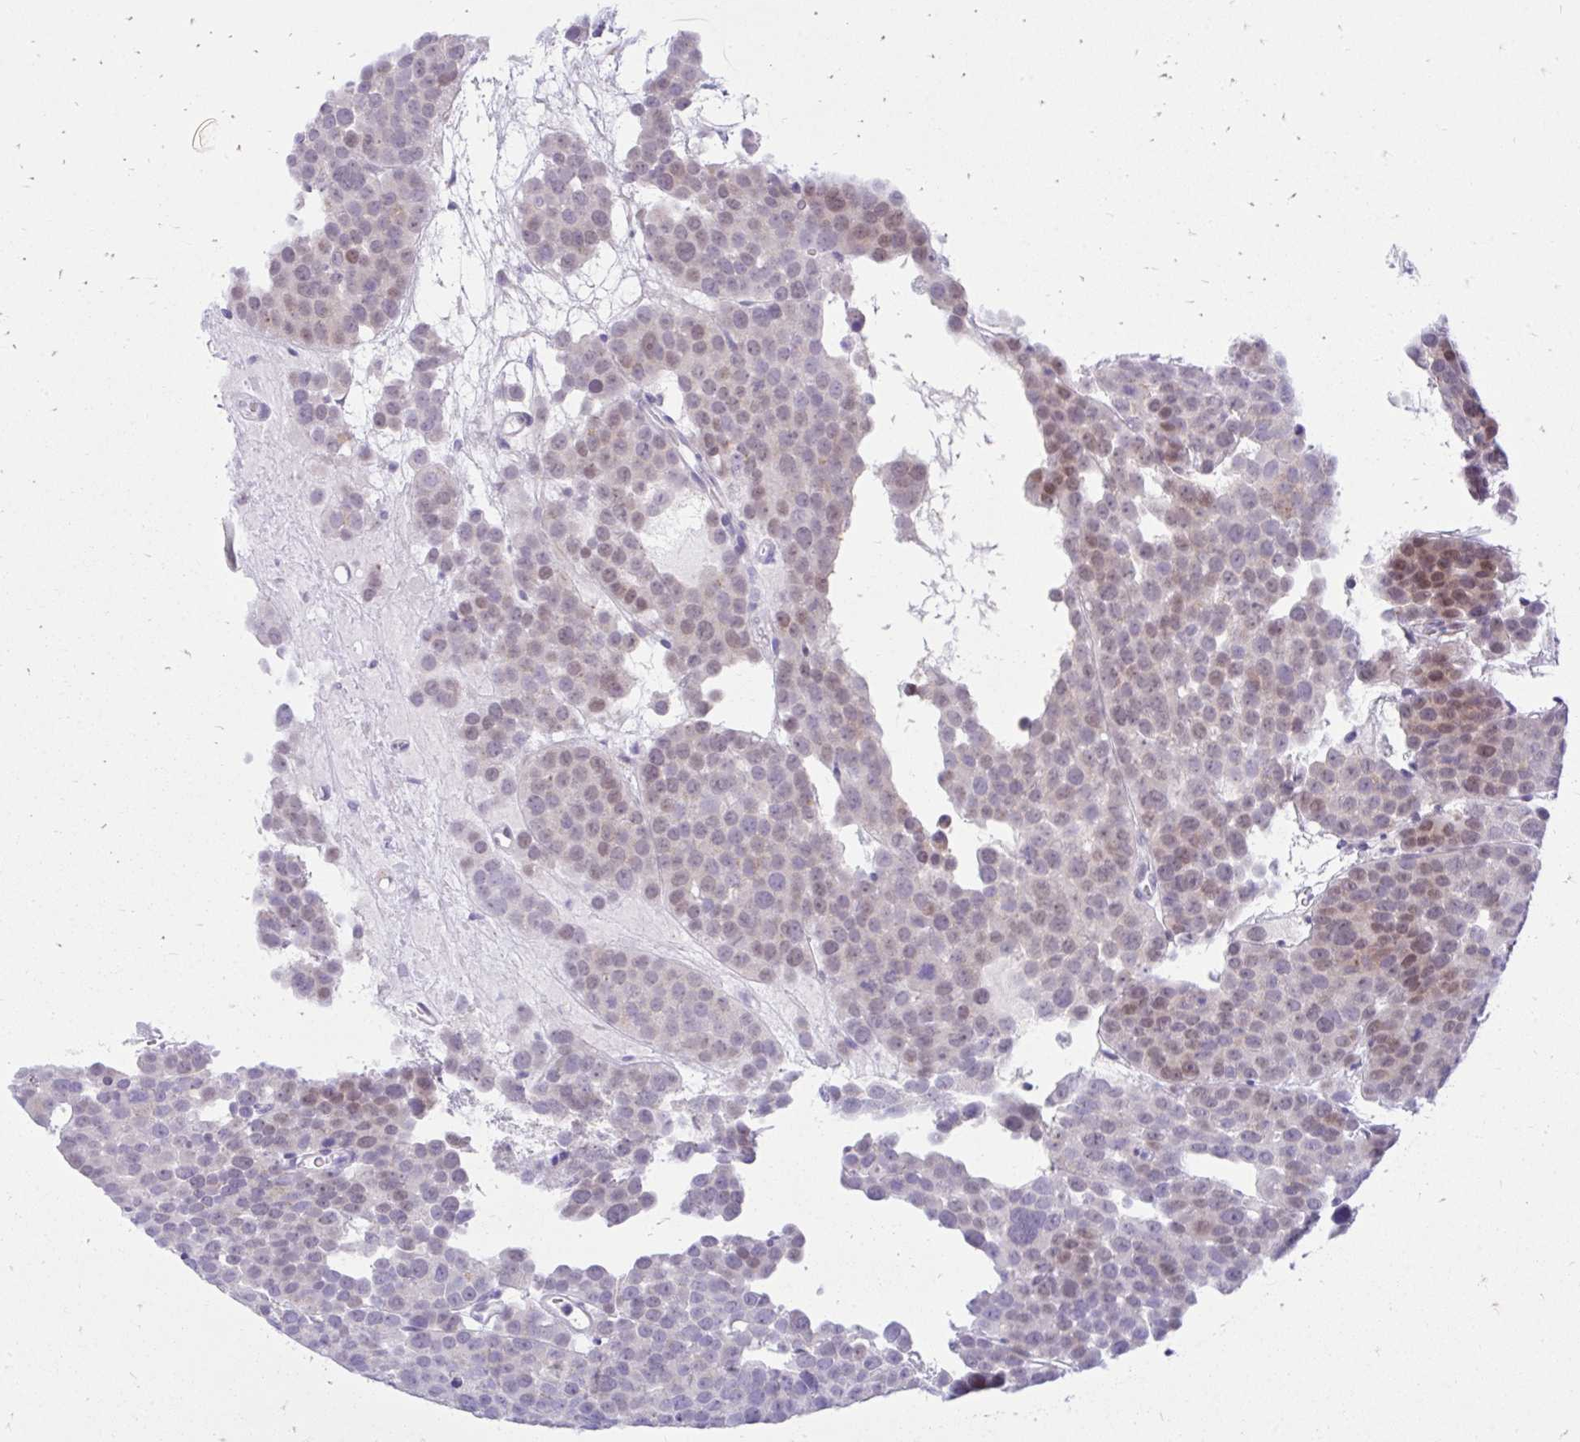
{"staining": {"intensity": "moderate", "quantity": "25%-75%", "location": "nuclear"}, "tissue": "testis cancer", "cell_type": "Tumor cells", "image_type": "cancer", "snomed": [{"axis": "morphology", "description": "Seminoma, NOS"}, {"axis": "topography", "description": "Testis"}], "caption": "Immunohistochemical staining of seminoma (testis) exhibits medium levels of moderate nuclear expression in about 25%-75% of tumor cells.", "gene": "GLB1L2", "patient": {"sex": "male", "age": 71}}